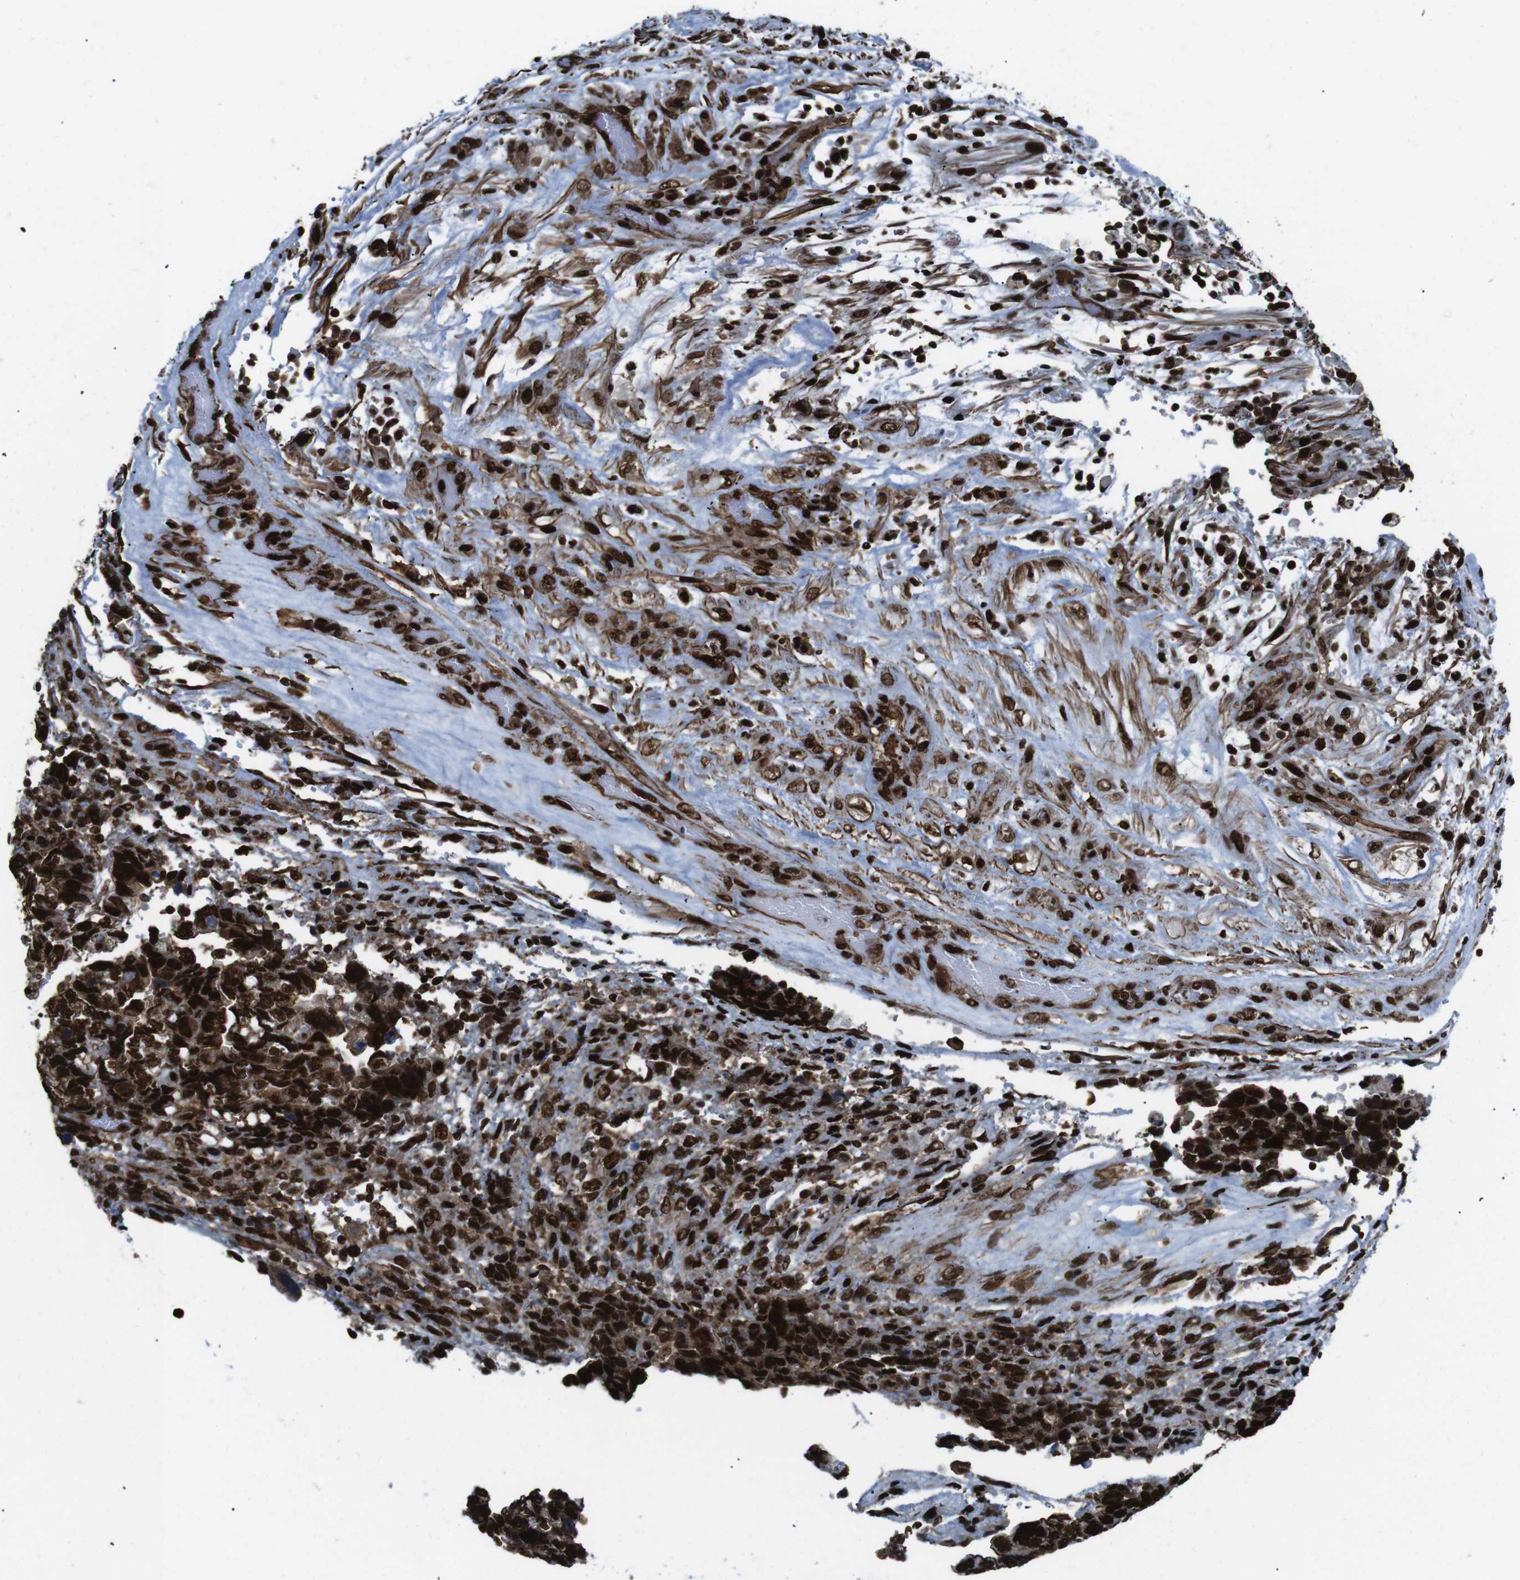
{"staining": {"intensity": "strong", "quantity": ">75%", "location": "cytoplasmic/membranous,nuclear"}, "tissue": "testis cancer", "cell_type": "Tumor cells", "image_type": "cancer", "snomed": [{"axis": "morphology", "description": "Carcinoma, Embryonal, NOS"}, {"axis": "topography", "description": "Testis"}], "caption": "Strong cytoplasmic/membranous and nuclear expression for a protein is appreciated in about >75% of tumor cells of testis cancer using IHC.", "gene": "HNRNPU", "patient": {"sex": "male", "age": 36}}